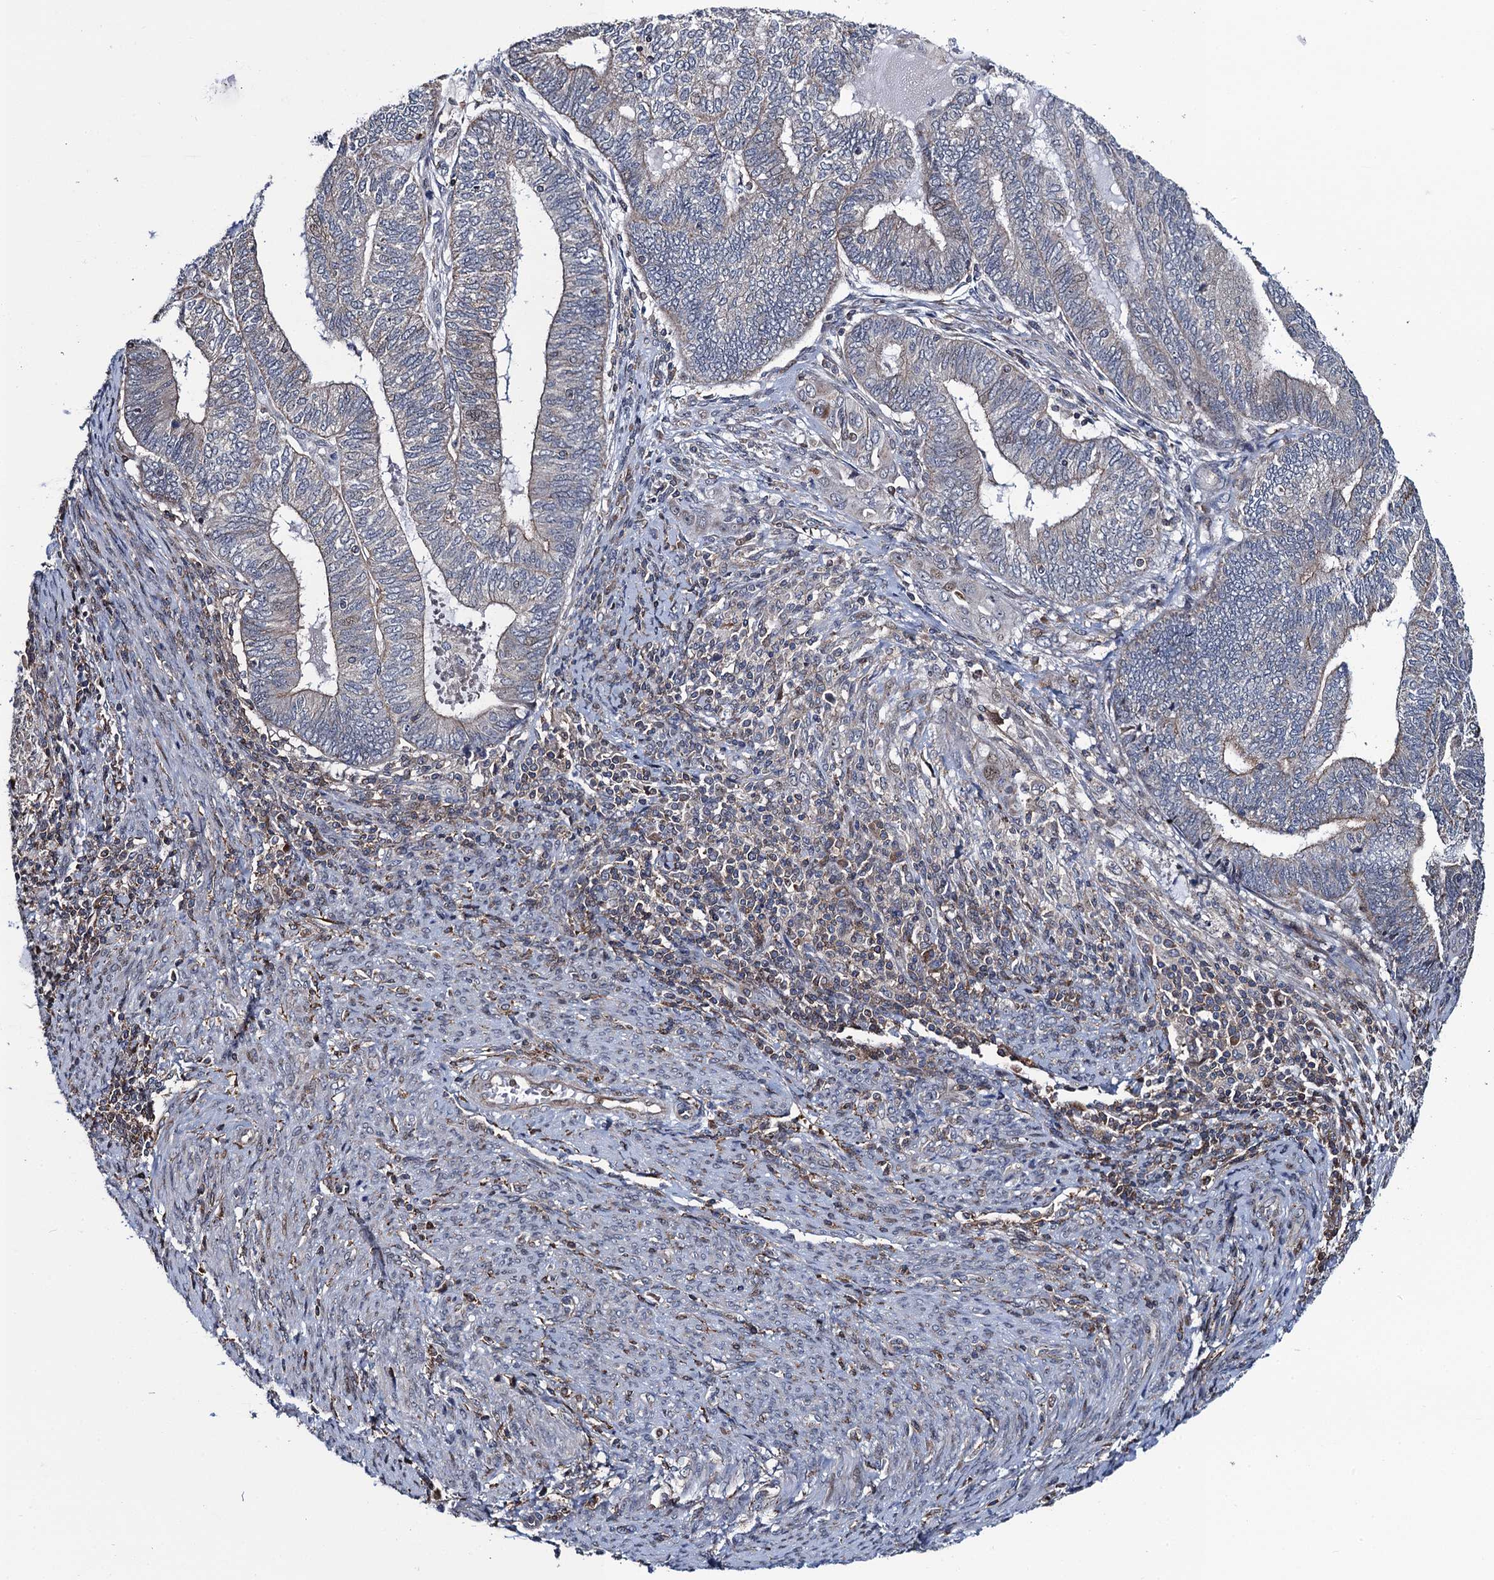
{"staining": {"intensity": "negative", "quantity": "none", "location": "none"}, "tissue": "endometrial cancer", "cell_type": "Tumor cells", "image_type": "cancer", "snomed": [{"axis": "morphology", "description": "Adenocarcinoma, NOS"}, {"axis": "topography", "description": "Uterus"}, {"axis": "topography", "description": "Endometrium"}], "caption": "The micrograph displays no staining of tumor cells in endometrial adenocarcinoma.", "gene": "CCDC102A", "patient": {"sex": "female", "age": 70}}